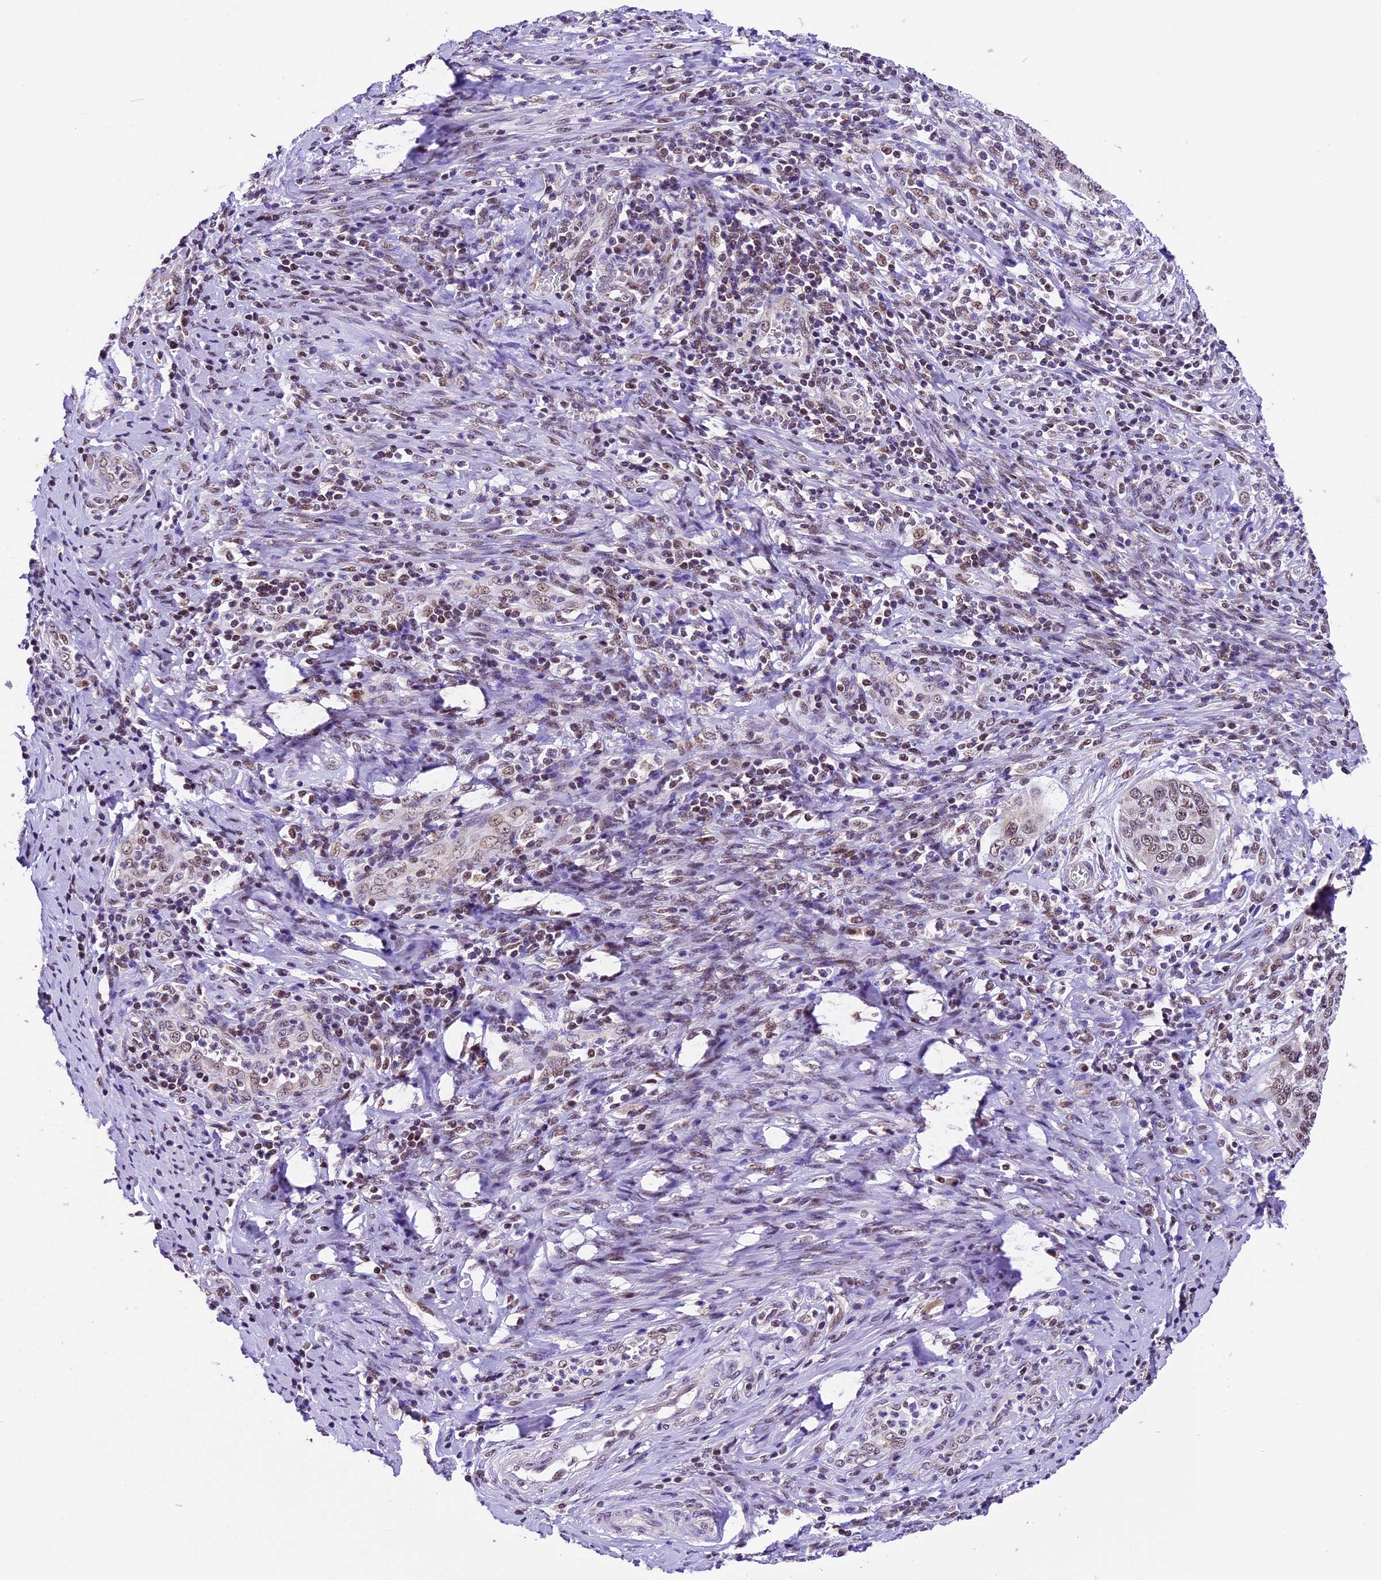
{"staining": {"intensity": "moderate", "quantity": "25%-75%", "location": "nuclear"}, "tissue": "cervical cancer", "cell_type": "Tumor cells", "image_type": "cancer", "snomed": [{"axis": "morphology", "description": "Squamous cell carcinoma, NOS"}, {"axis": "topography", "description": "Cervix"}], "caption": "Protein staining displays moderate nuclear staining in approximately 25%-75% of tumor cells in cervical squamous cell carcinoma. Using DAB (brown) and hematoxylin (blue) stains, captured at high magnification using brightfield microscopy.", "gene": "CARS2", "patient": {"sex": "female", "age": 53}}